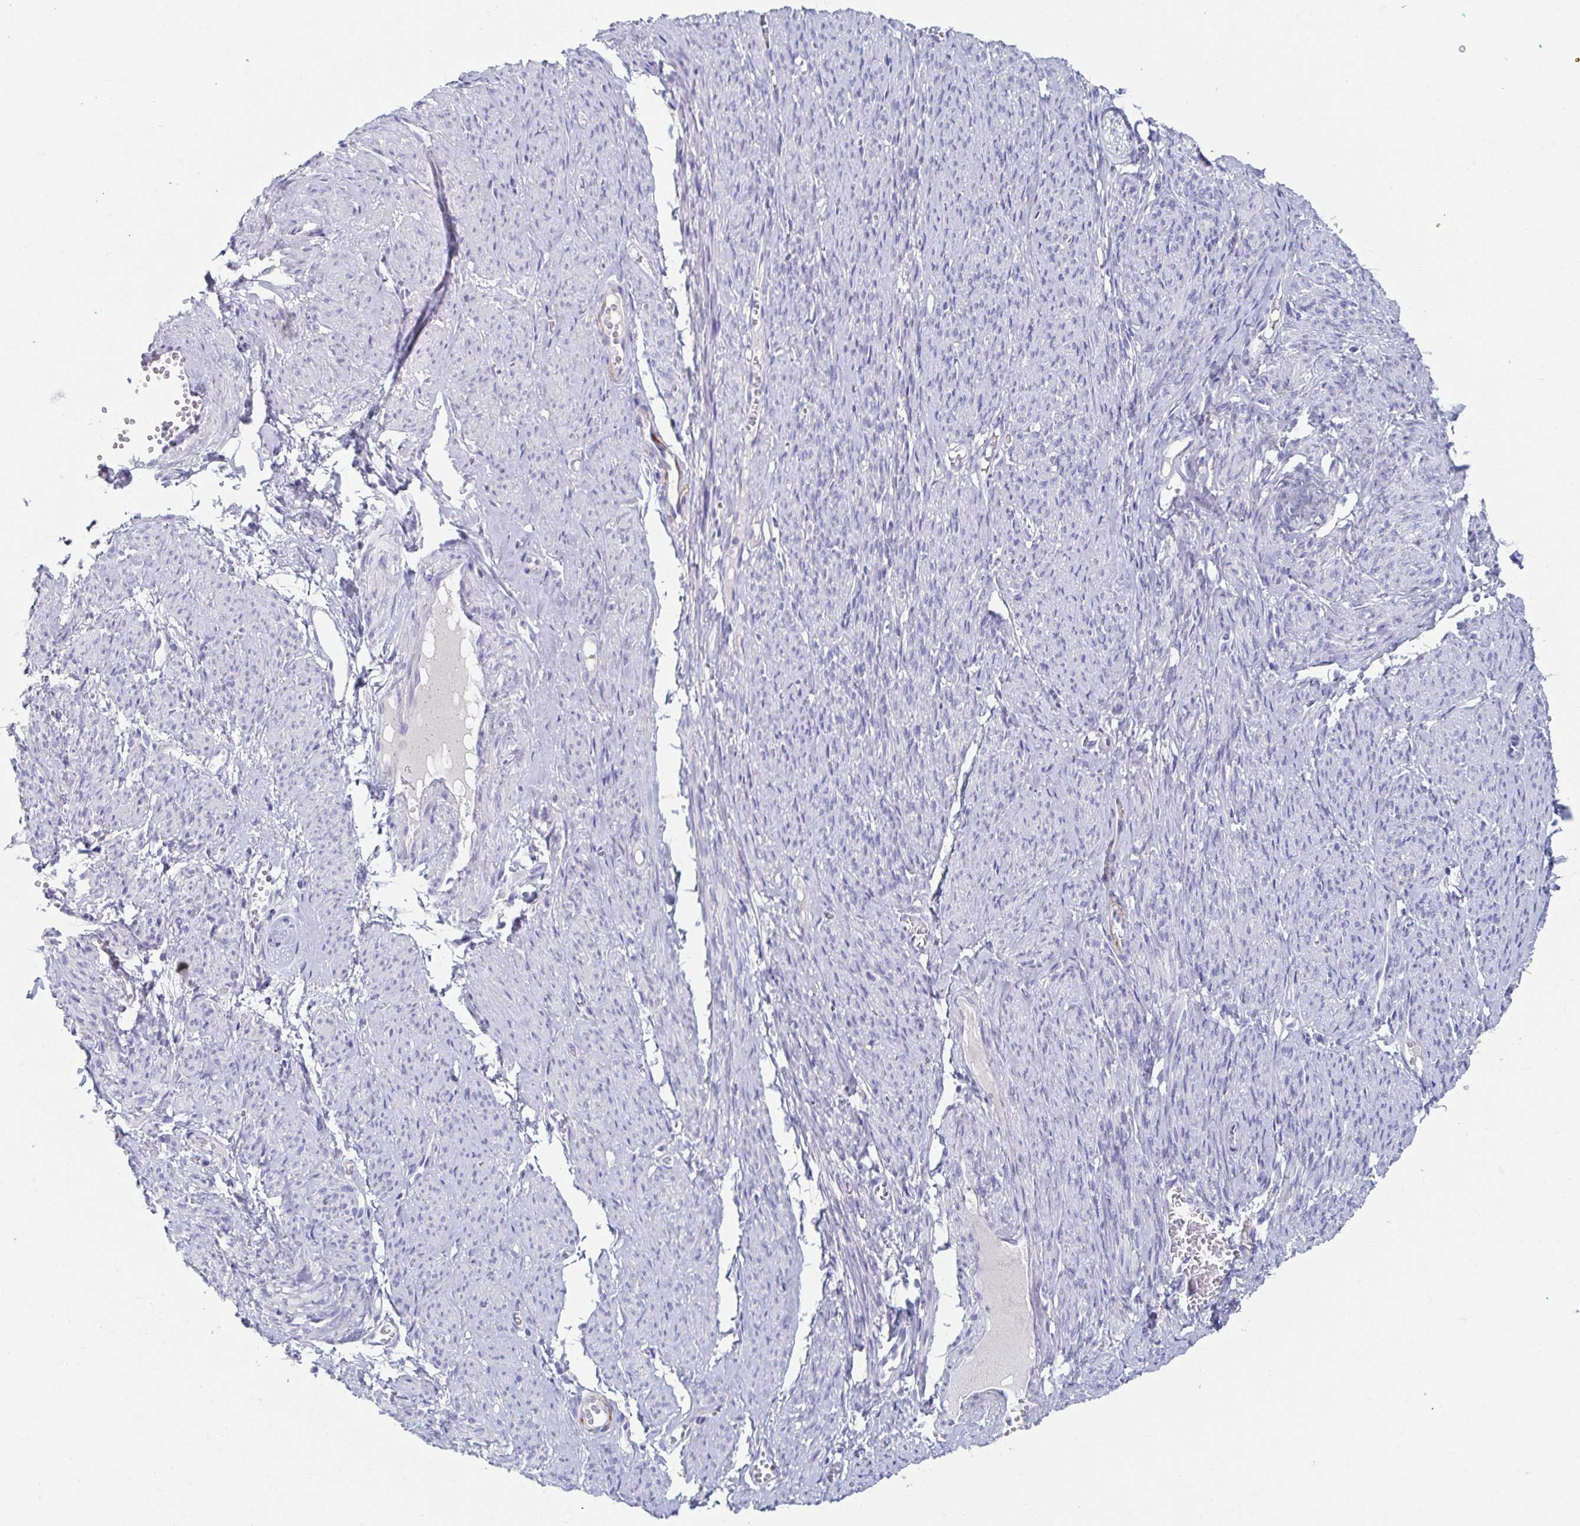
{"staining": {"intensity": "negative", "quantity": "none", "location": "none"}, "tissue": "smooth muscle", "cell_type": "Smooth muscle cells", "image_type": "normal", "snomed": [{"axis": "morphology", "description": "Normal tissue, NOS"}, {"axis": "topography", "description": "Smooth muscle"}], "caption": "Immunohistochemistry (IHC) of normal smooth muscle exhibits no positivity in smooth muscle cells. Nuclei are stained in blue.", "gene": "MYLK2", "patient": {"sex": "female", "age": 65}}